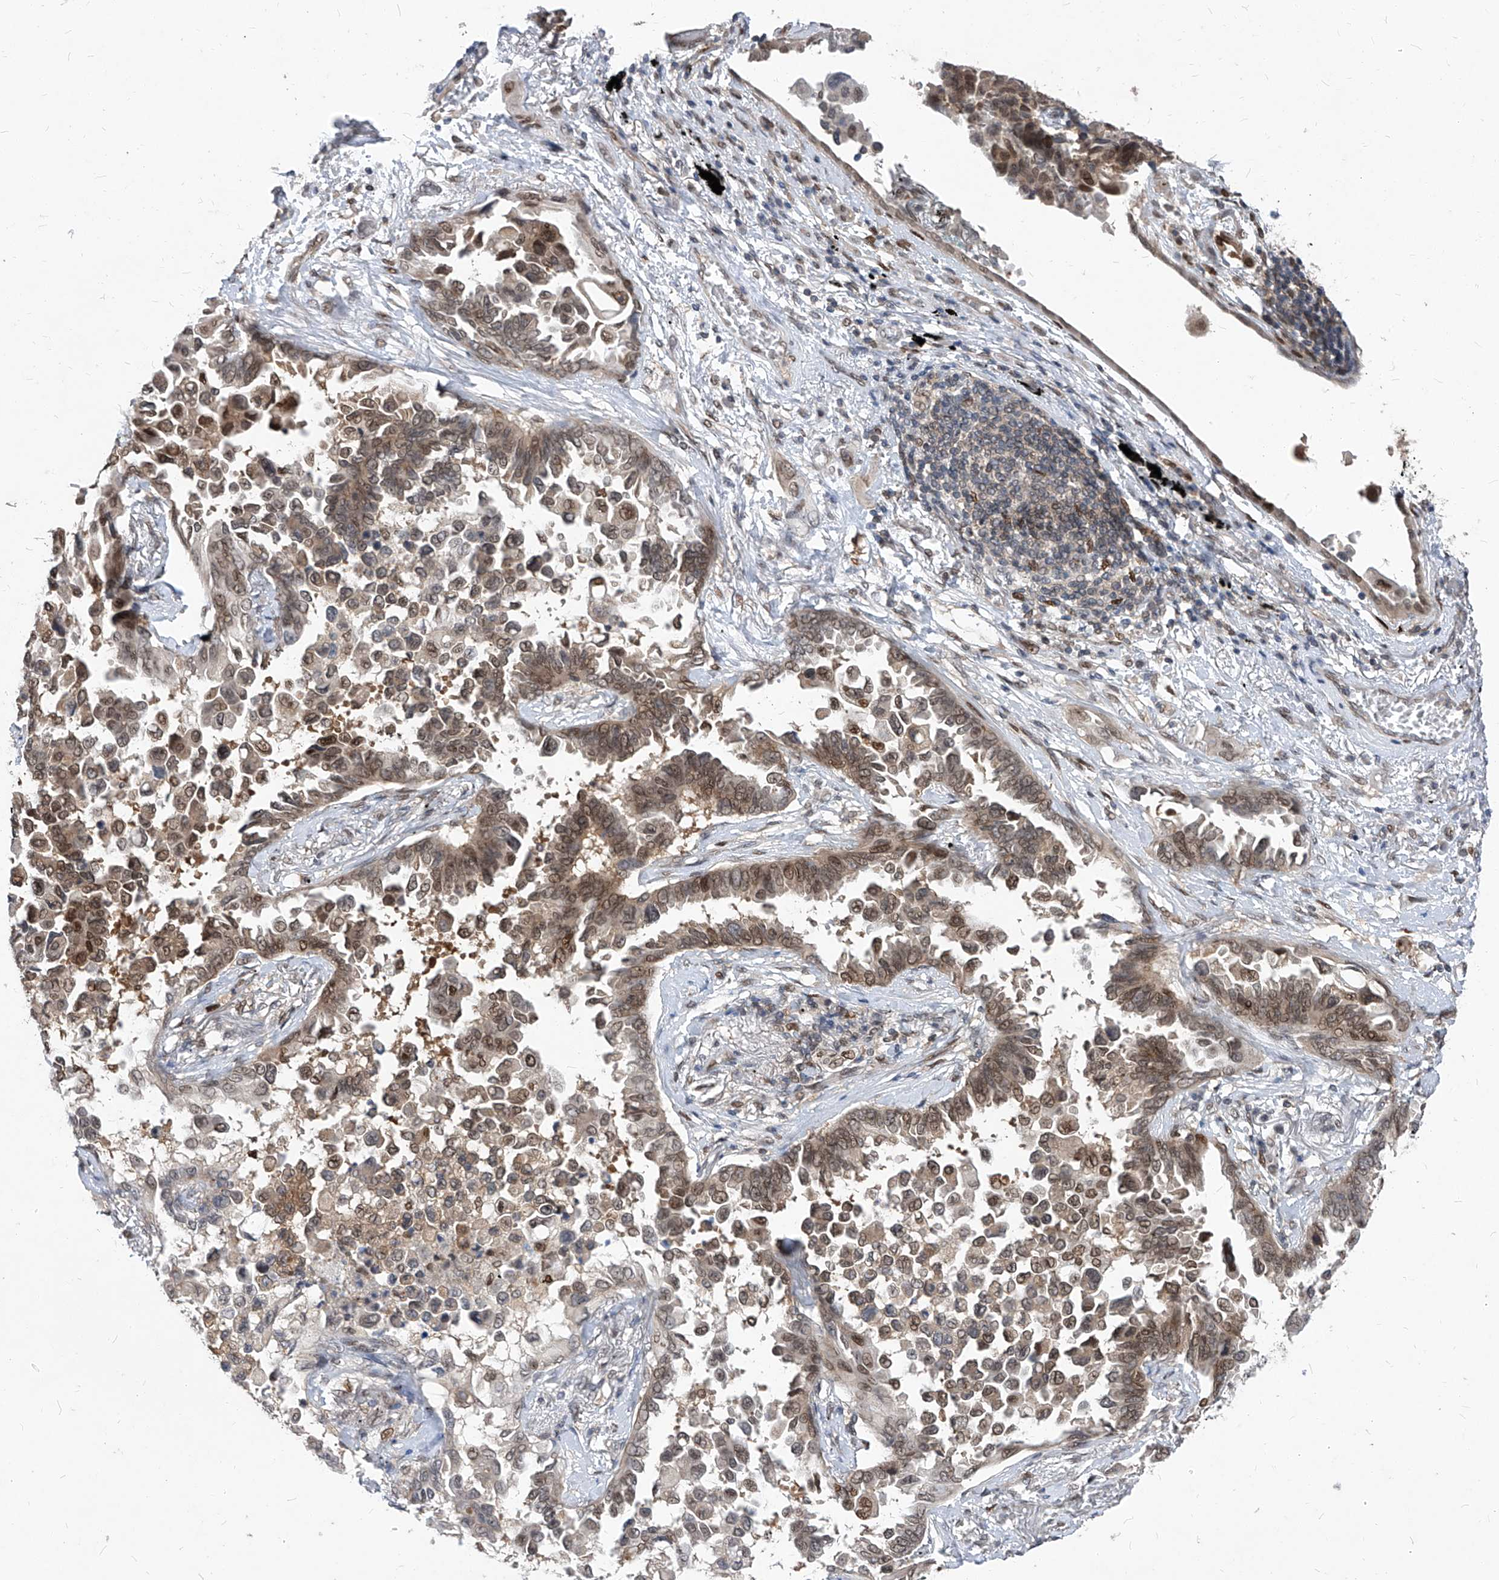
{"staining": {"intensity": "moderate", "quantity": ">75%", "location": "cytoplasmic/membranous,nuclear"}, "tissue": "lung cancer", "cell_type": "Tumor cells", "image_type": "cancer", "snomed": [{"axis": "morphology", "description": "Adenocarcinoma, NOS"}, {"axis": "topography", "description": "Lung"}], "caption": "Immunohistochemistry of human lung cancer shows medium levels of moderate cytoplasmic/membranous and nuclear expression in approximately >75% of tumor cells.", "gene": "KPNB1", "patient": {"sex": "female", "age": 67}}